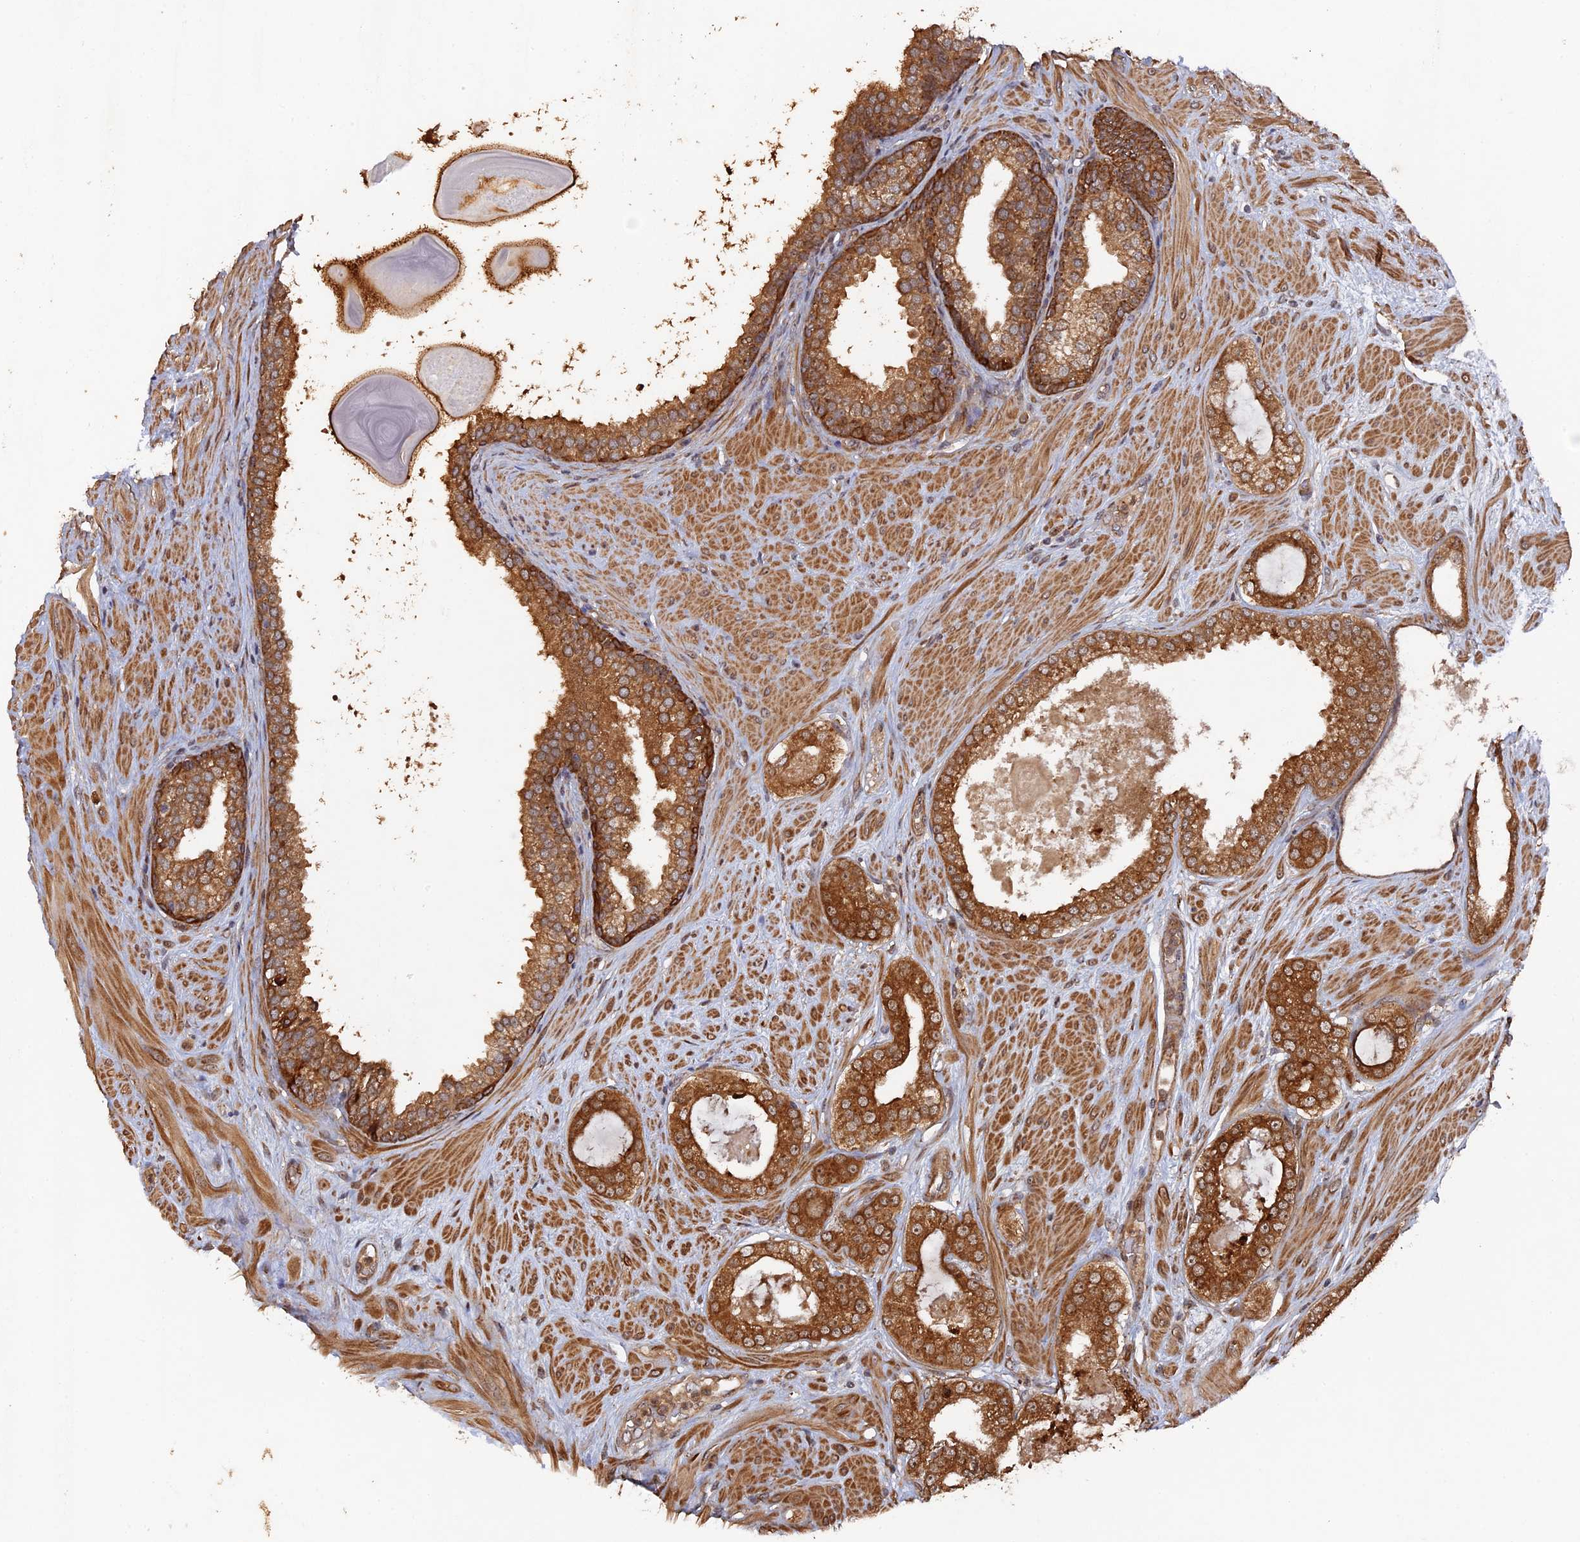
{"staining": {"intensity": "strong", "quantity": ">75%", "location": "cytoplasmic/membranous"}, "tissue": "prostate cancer", "cell_type": "Tumor cells", "image_type": "cancer", "snomed": [{"axis": "morphology", "description": "Adenocarcinoma, High grade"}, {"axis": "topography", "description": "Prostate"}], "caption": "Approximately >75% of tumor cells in prostate cancer (adenocarcinoma (high-grade)) show strong cytoplasmic/membranous protein staining as visualized by brown immunohistochemical staining.", "gene": "VPS37C", "patient": {"sex": "male", "age": 65}}